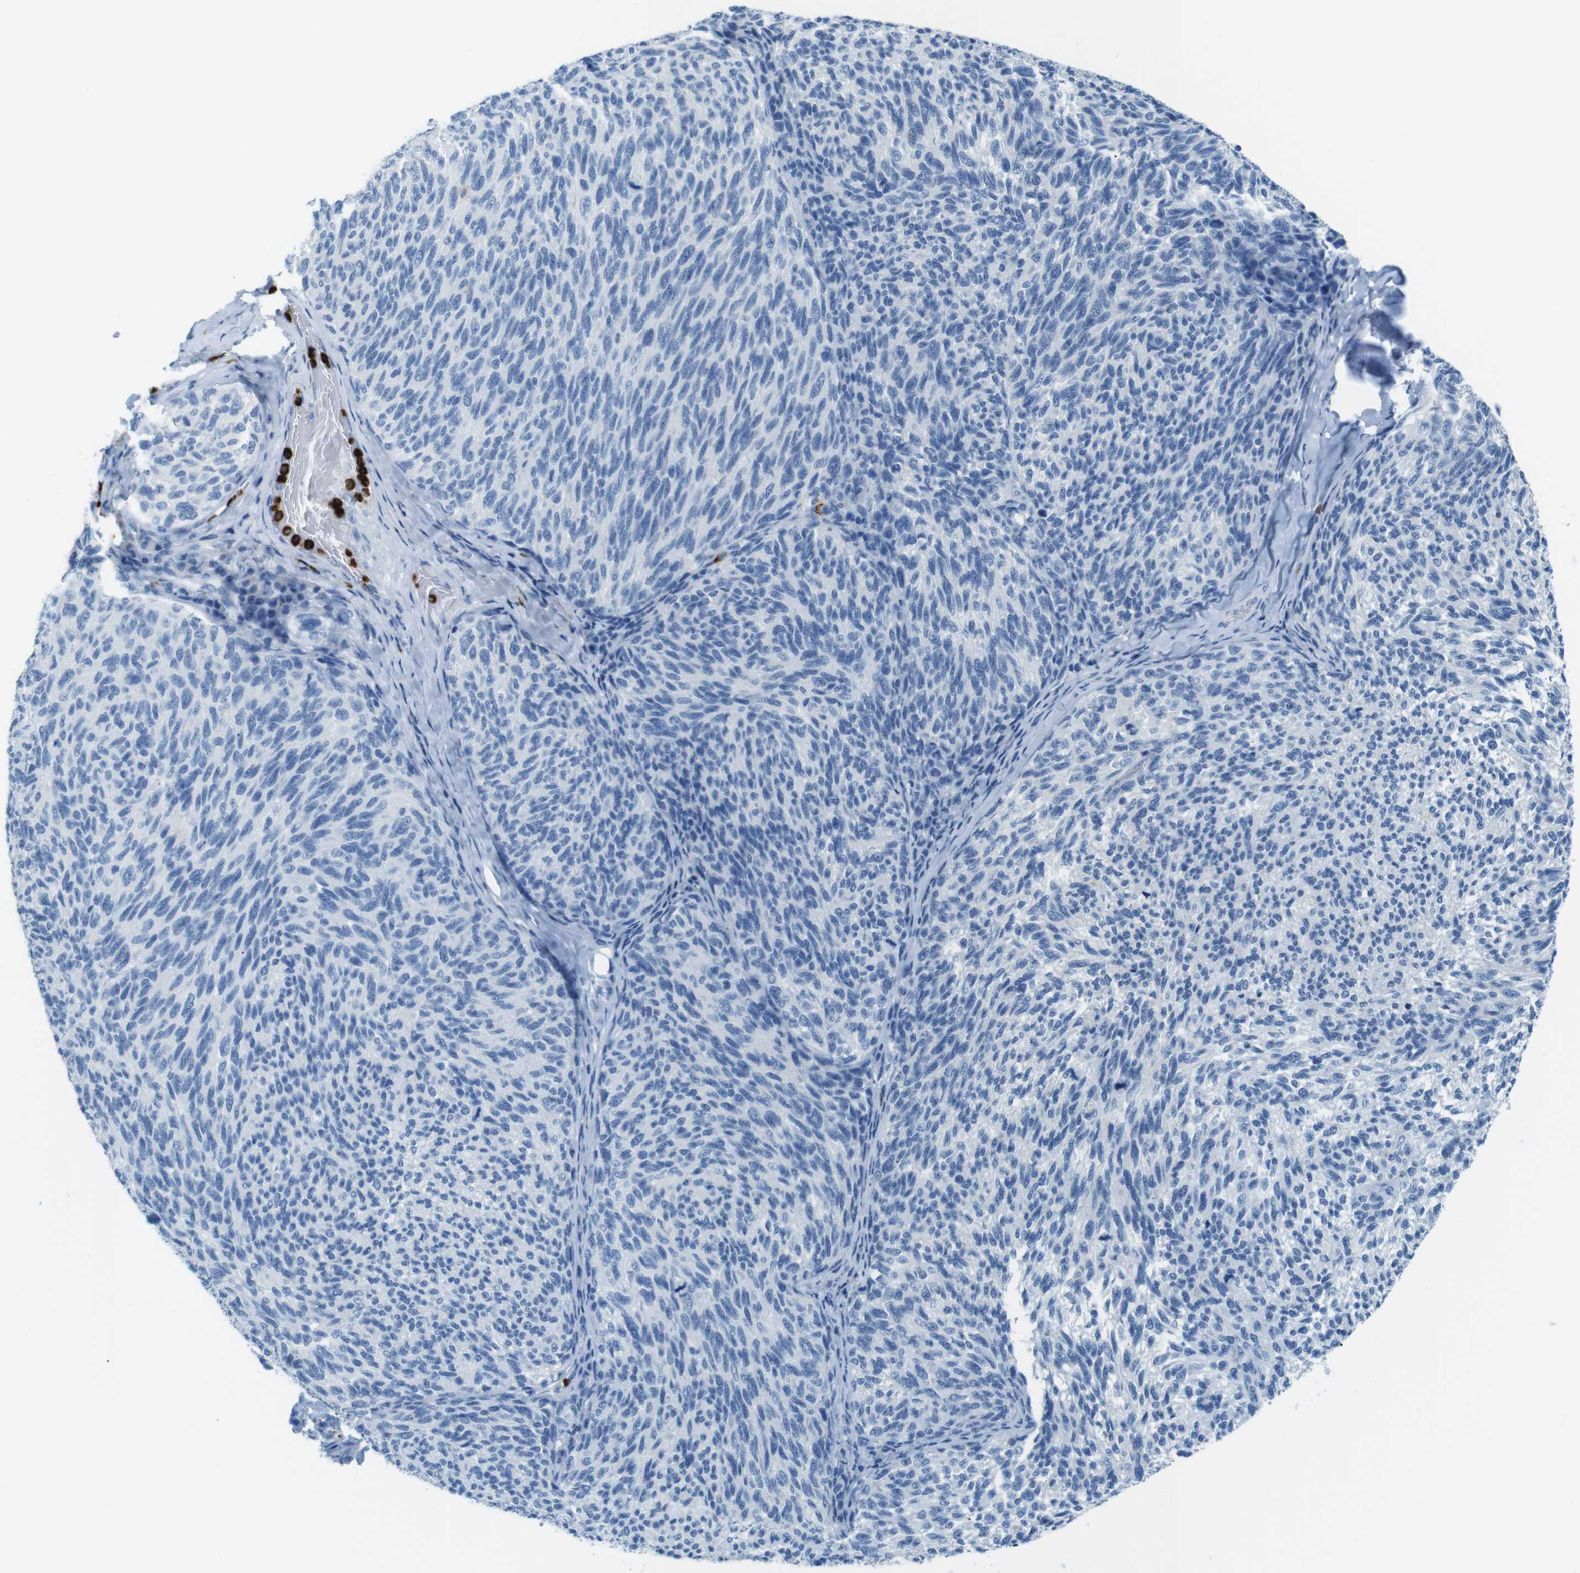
{"staining": {"intensity": "negative", "quantity": "none", "location": "none"}, "tissue": "melanoma", "cell_type": "Tumor cells", "image_type": "cancer", "snomed": [{"axis": "morphology", "description": "Malignant melanoma, NOS"}, {"axis": "topography", "description": "Skin"}], "caption": "Tumor cells are negative for brown protein staining in malignant melanoma.", "gene": "MCEMP1", "patient": {"sex": "female", "age": 73}}